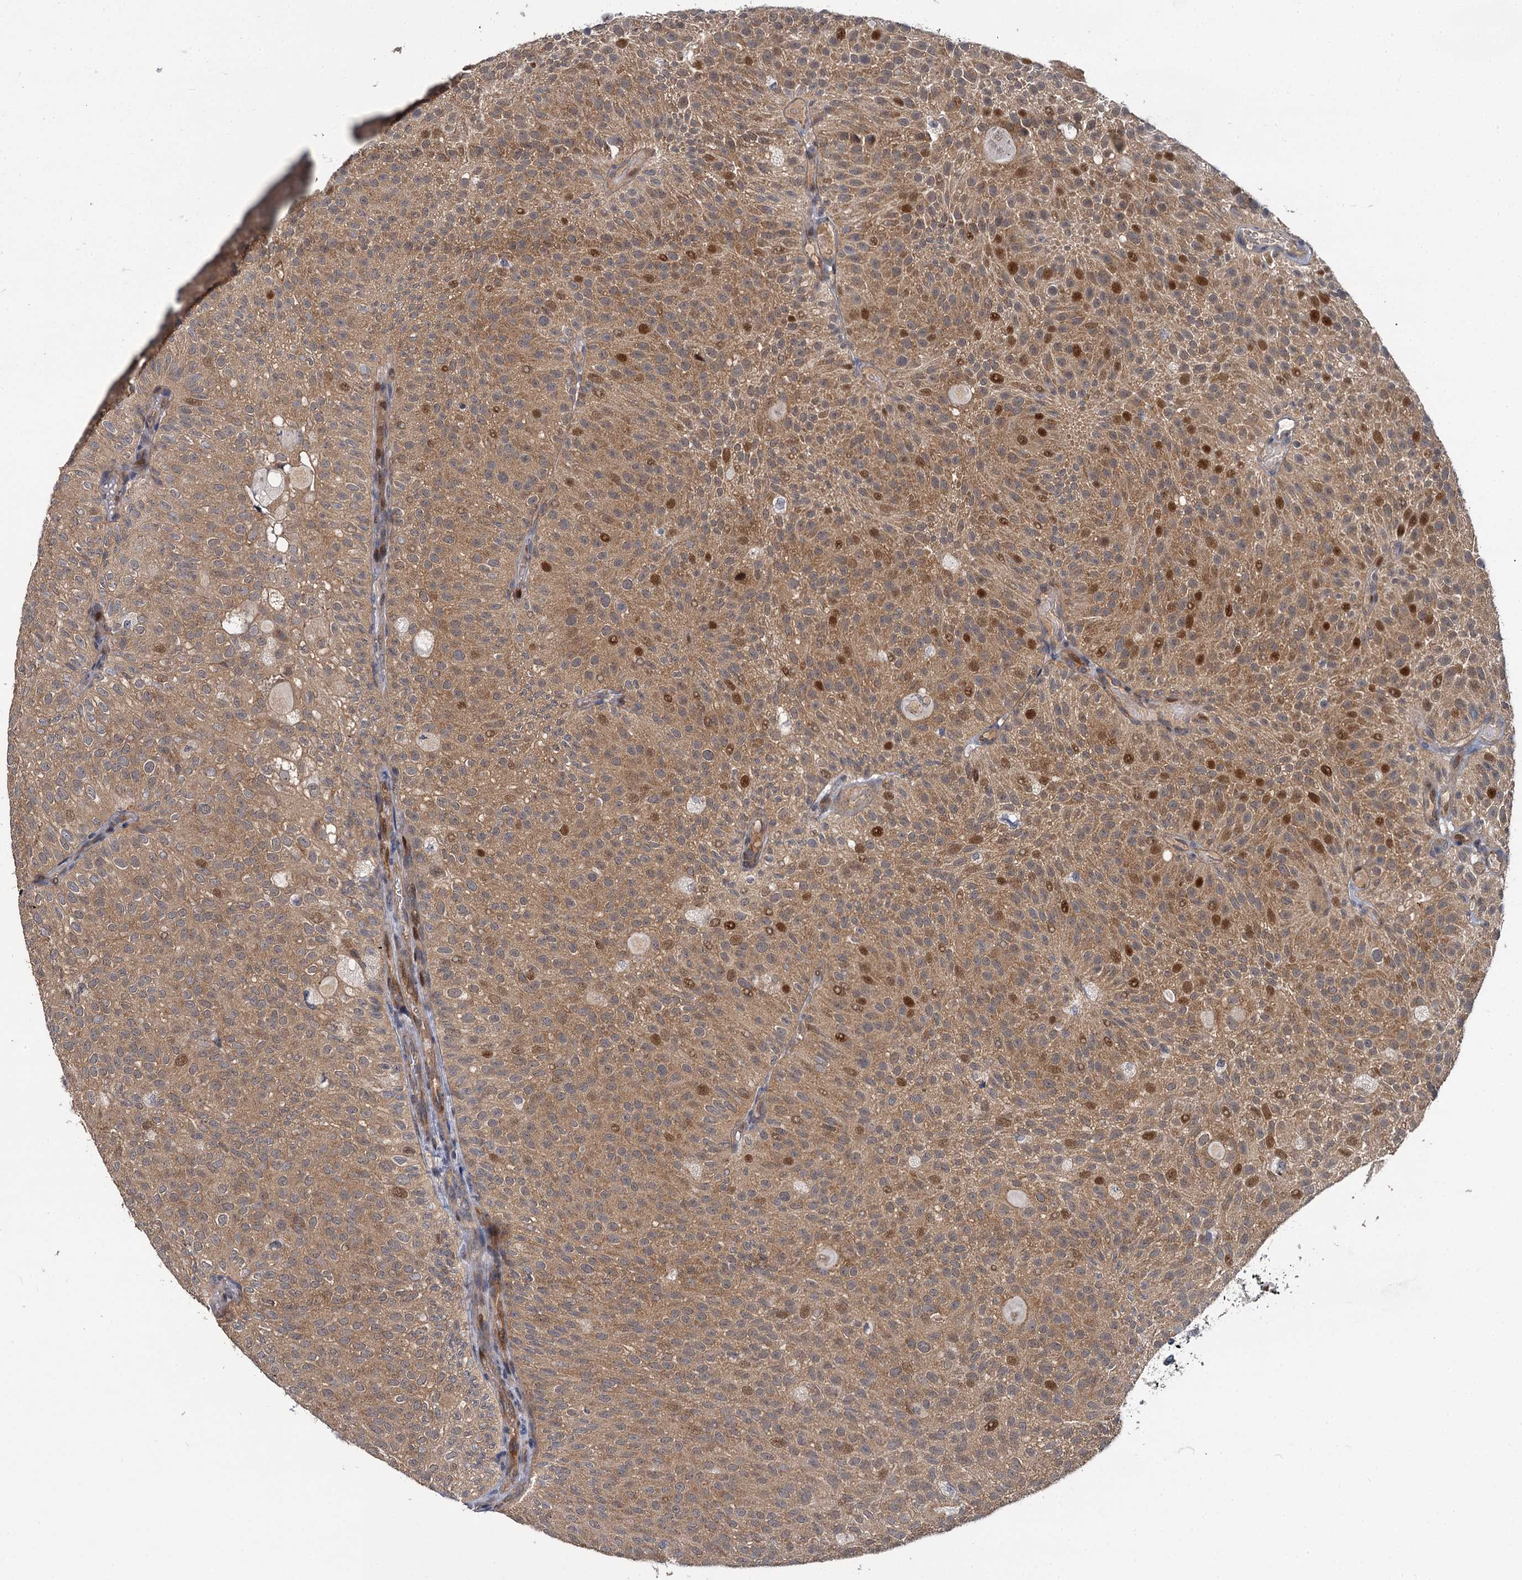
{"staining": {"intensity": "moderate", "quantity": ">75%", "location": "cytoplasmic/membranous,nuclear"}, "tissue": "urothelial cancer", "cell_type": "Tumor cells", "image_type": "cancer", "snomed": [{"axis": "morphology", "description": "Urothelial carcinoma, Low grade"}, {"axis": "topography", "description": "Urinary bladder"}], "caption": "Urothelial cancer was stained to show a protein in brown. There is medium levels of moderate cytoplasmic/membranous and nuclear staining in about >75% of tumor cells.", "gene": "TMEM39A", "patient": {"sex": "male", "age": 78}}